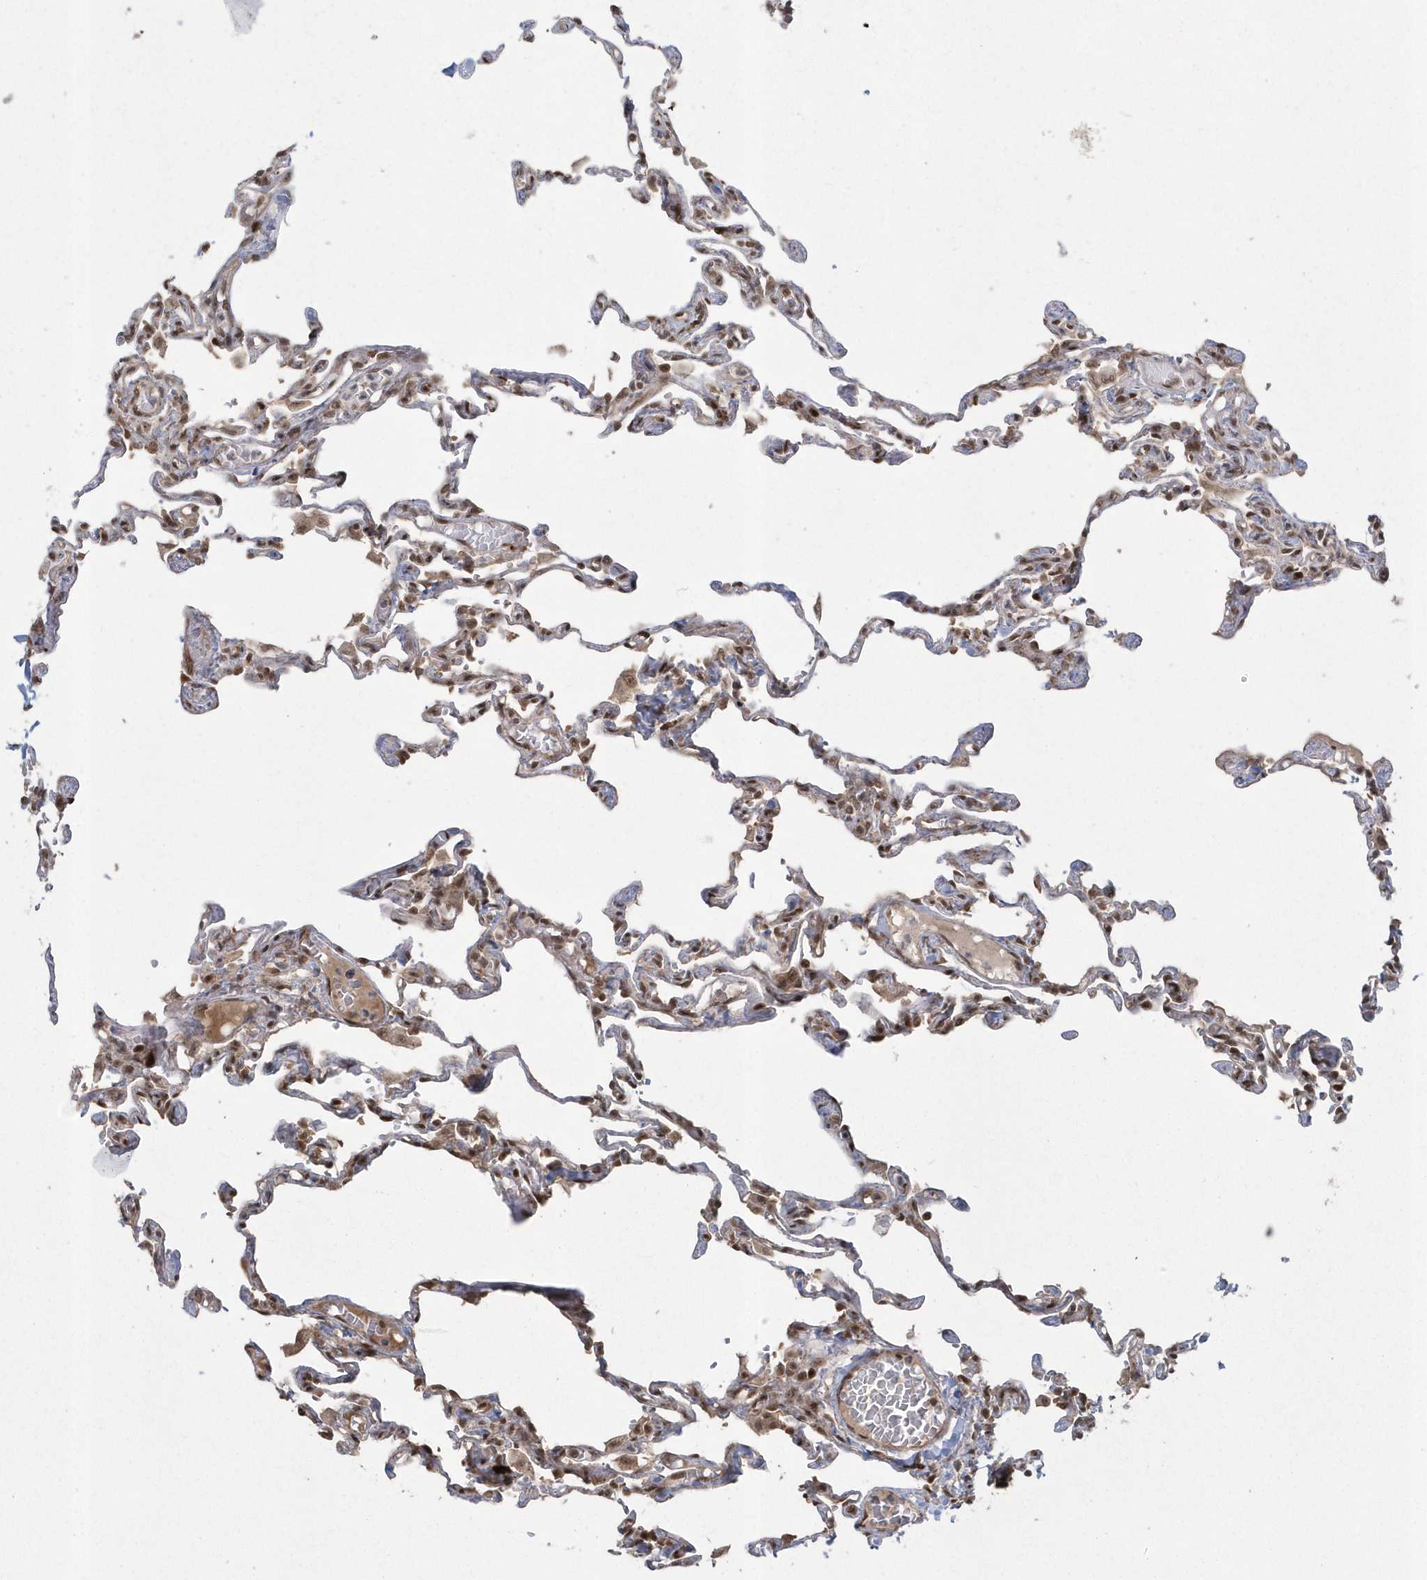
{"staining": {"intensity": "moderate", "quantity": ">75%", "location": "cytoplasmic/membranous,nuclear"}, "tissue": "lung", "cell_type": "Alveolar cells", "image_type": "normal", "snomed": [{"axis": "morphology", "description": "Normal tissue, NOS"}, {"axis": "topography", "description": "Lung"}], "caption": "Normal lung exhibits moderate cytoplasmic/membranous,nuclear staining in approximately >75% of alveolar cells, visualized by immunohistochemistry. (Stains: DAB (3,3'-diaminobenzidine) in brown, nuclei in blue, Microscopy: brightfield microscopy at high magnification).", "gene": "EPB41L4A", "patient": {"sex": "male", "age": 21}}